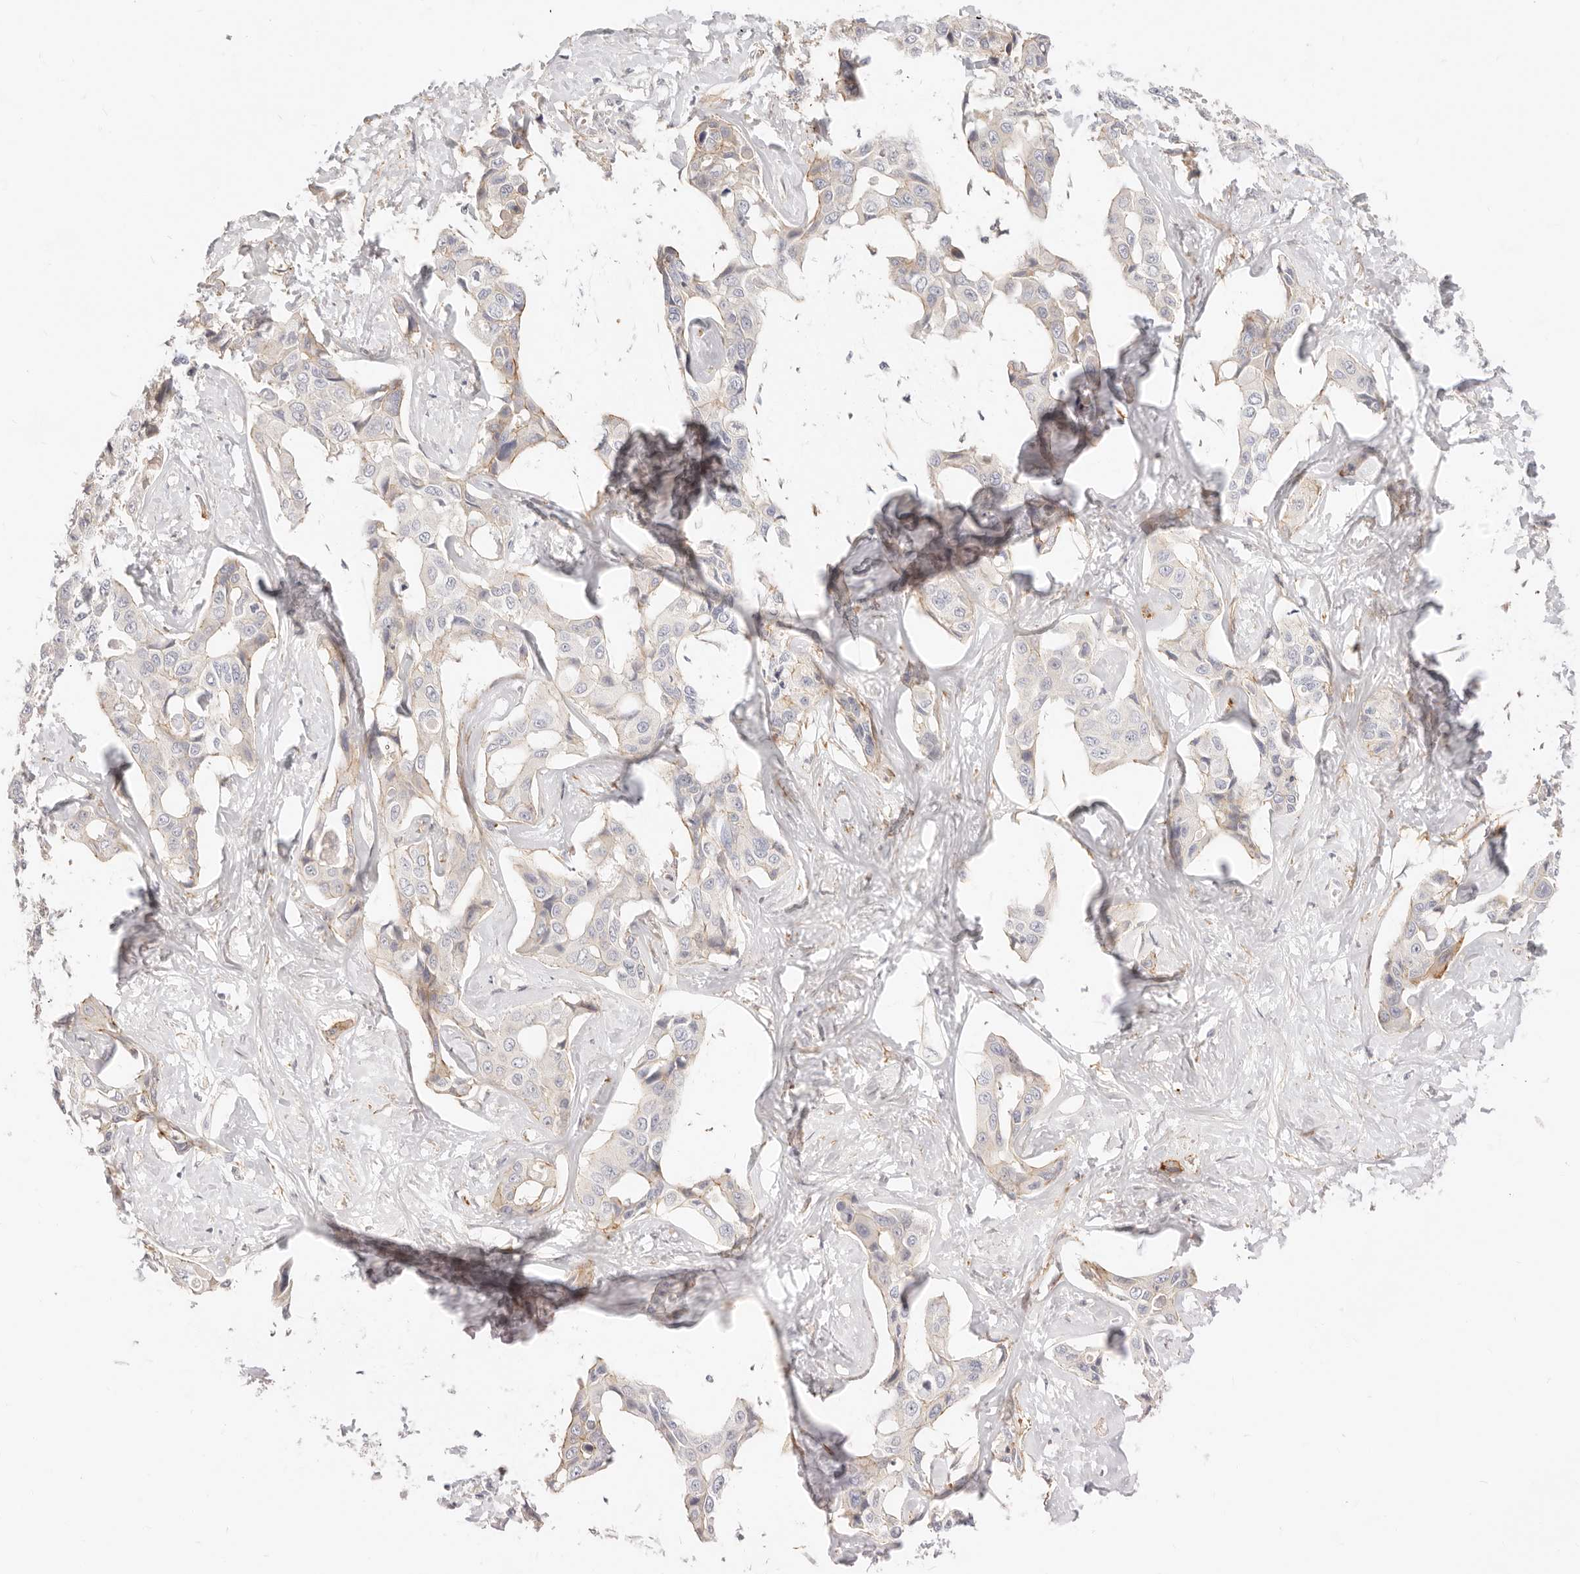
{"staining": {"intensity": "weak", "quantity": "<25%", "location": "cytoplasmic/membranous"}, "tissue": "liver cancer", "cell_type": "Tumor cells", "image_type": "cancer", "snomed": [{"axis": "morphology", "description": "Cholangiocarcinoma"}, {"axis": "topography", "description": "Liver"}], "caption": "Tumor cells are negative for protein expression in human liver cholangiocarcinoma. The staining is performed using DAB (3,3'-diaminobenzidine) brown chromogen with nuclei counter-stained in using hematoxylin.", "gene": "UBXN10", "patient": {"sex": "male", "age": 59}}